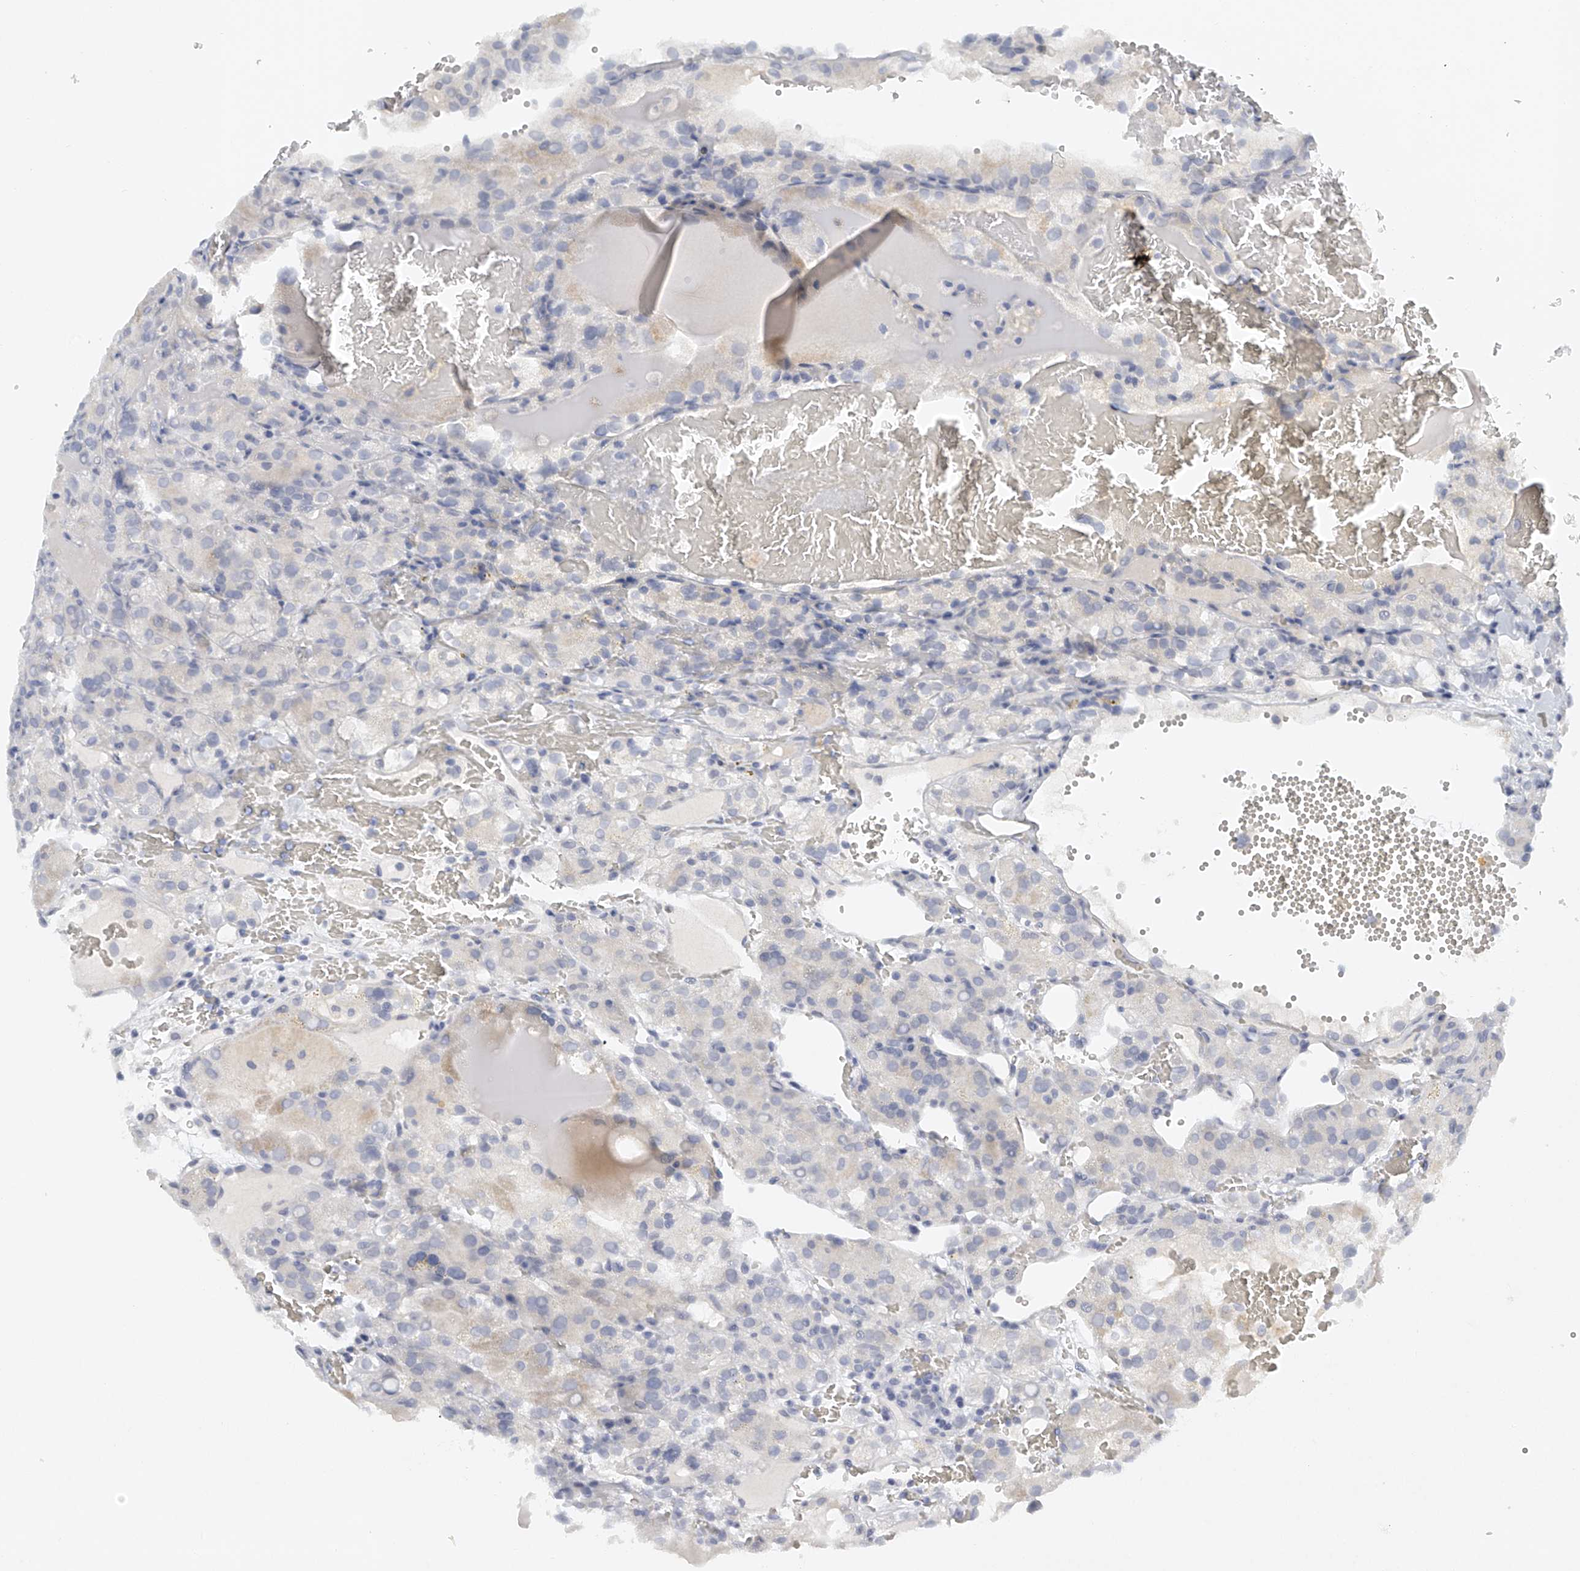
{"staining": {"intensity": "negative", "quantity": "none", "location": "none"}, "tissue": "renal cancer", "cell_type": "Tumor cells", "image_type": "cancer", "snomed": [{"axis": "morphology", "description": "Normal tissue, NOS"}, {"axis": "morphology", "description": "Adenocarcinoma, NOS"}, {"axis": "topography", "description": "Kidney"}], "caption": "An immunohistochemistry image of renal cancer is shown. There is no staining in tumor cells of renal cancer.", "gene": "FAT2", "patient": {"sex": "male", "age": 61}}